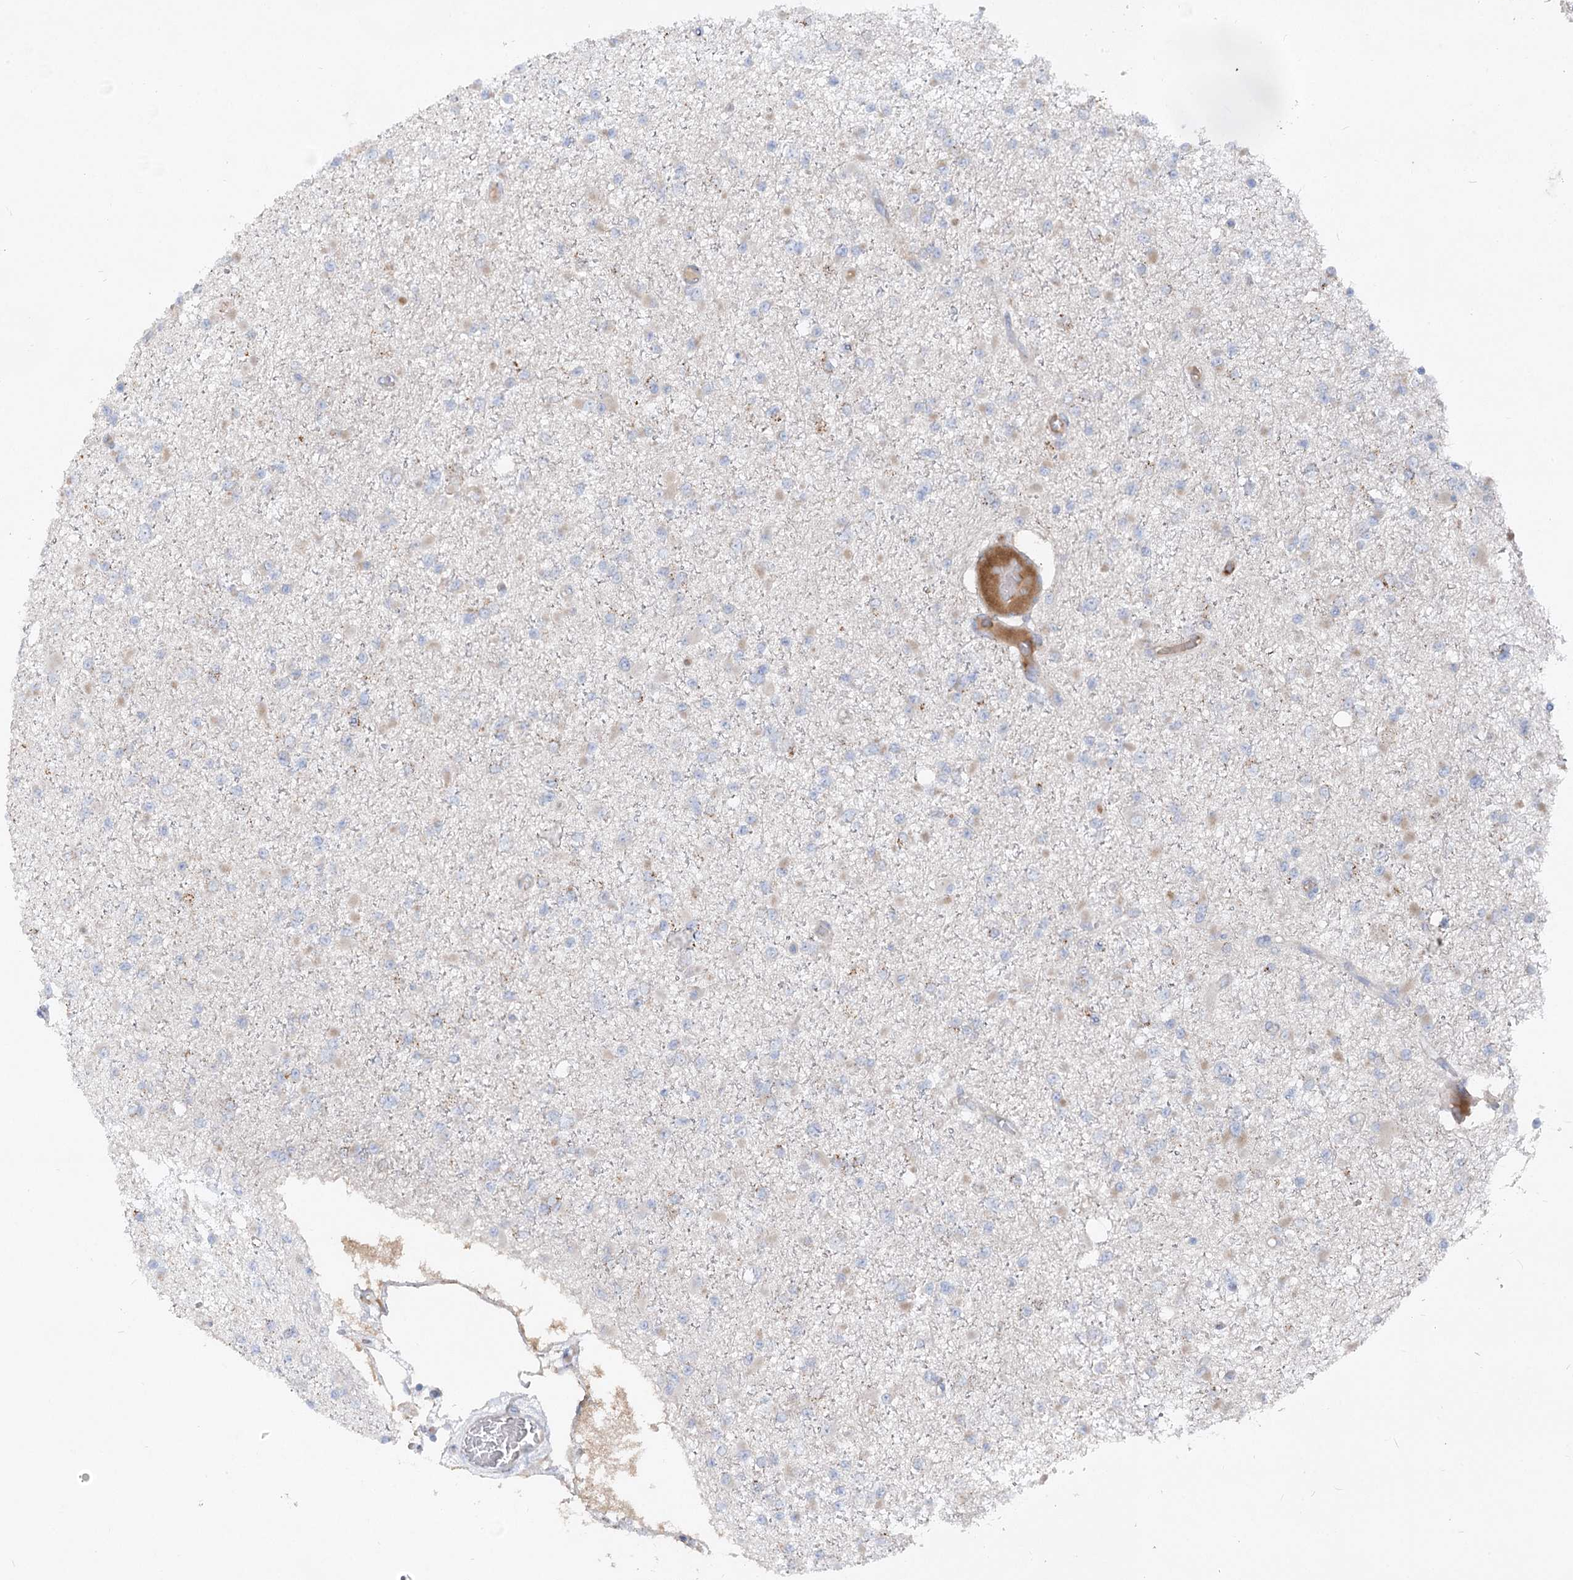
{"staining": {"intensity": "negative", "quantity": "none", "location": "none"}, "tissue": "glioma", "cell_type": "Tumor cells", "image_type": "cancer", "snomed": [{"axis": "morphology", "description": "Glioma, malignant, Low grade"}, {"axis": "topography", "description": "Brain"}], "caption": "Tumor cells show no significant protein positivity in low-grade glioma (malignant). (DAB (3,3'-diaminobenzidine) immunohistochemistry visualized using brightfield microscopy, high magnification).", "gene": "FGF19", "patient": {"sex": "female", "age": 22}}